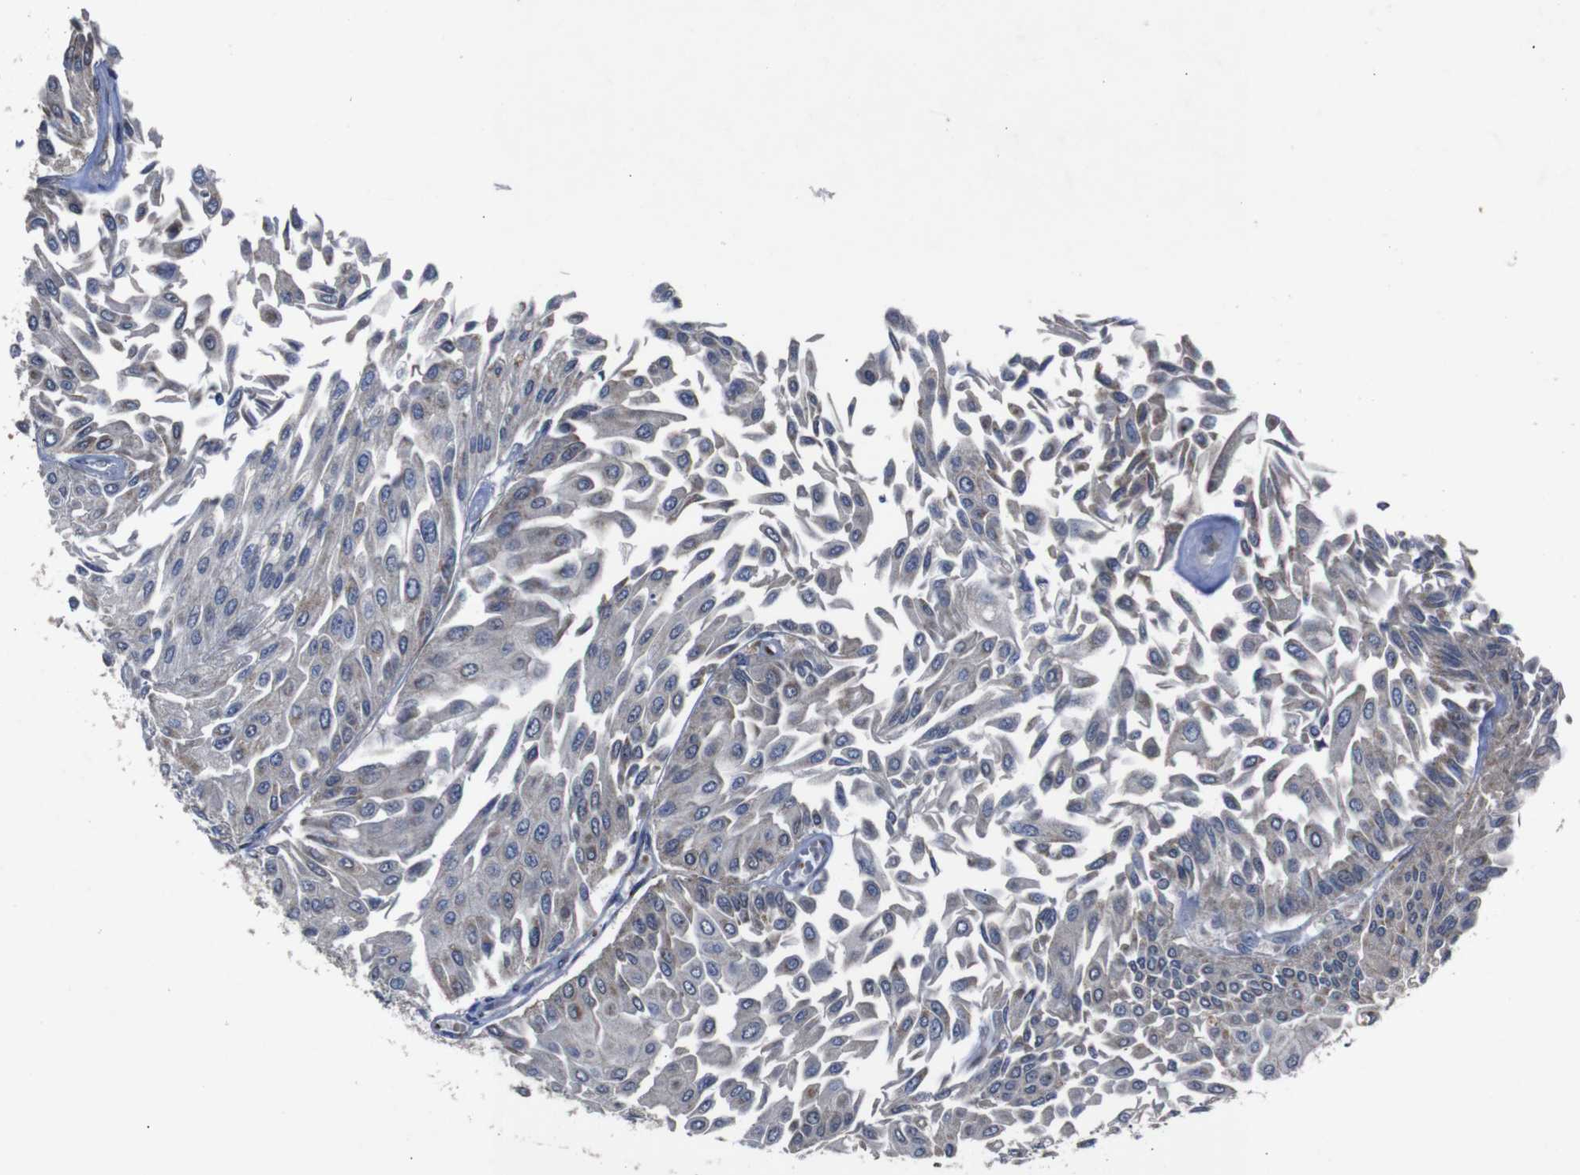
{"staining": {"intensity": "negative", "quantity": "none", "location": "none"}, "tissue": "urothelial cancer", "cell_type": "Tumor cells", "image_type": "cancer", "snomed": [{"axis": "morphology", "description": "Urothelial carcinoma, Low grade"}, {"axis": "topography", "description": "Urinary bladder"}], "caption": "IHC micrograph of neoplastic tissue: human urothelial carcinoma (low-grade) stained with DAB shows no significant protein staining in tumor cells.", "gene": "CHST10", "patient": {"sex": "male", "age": 67}}